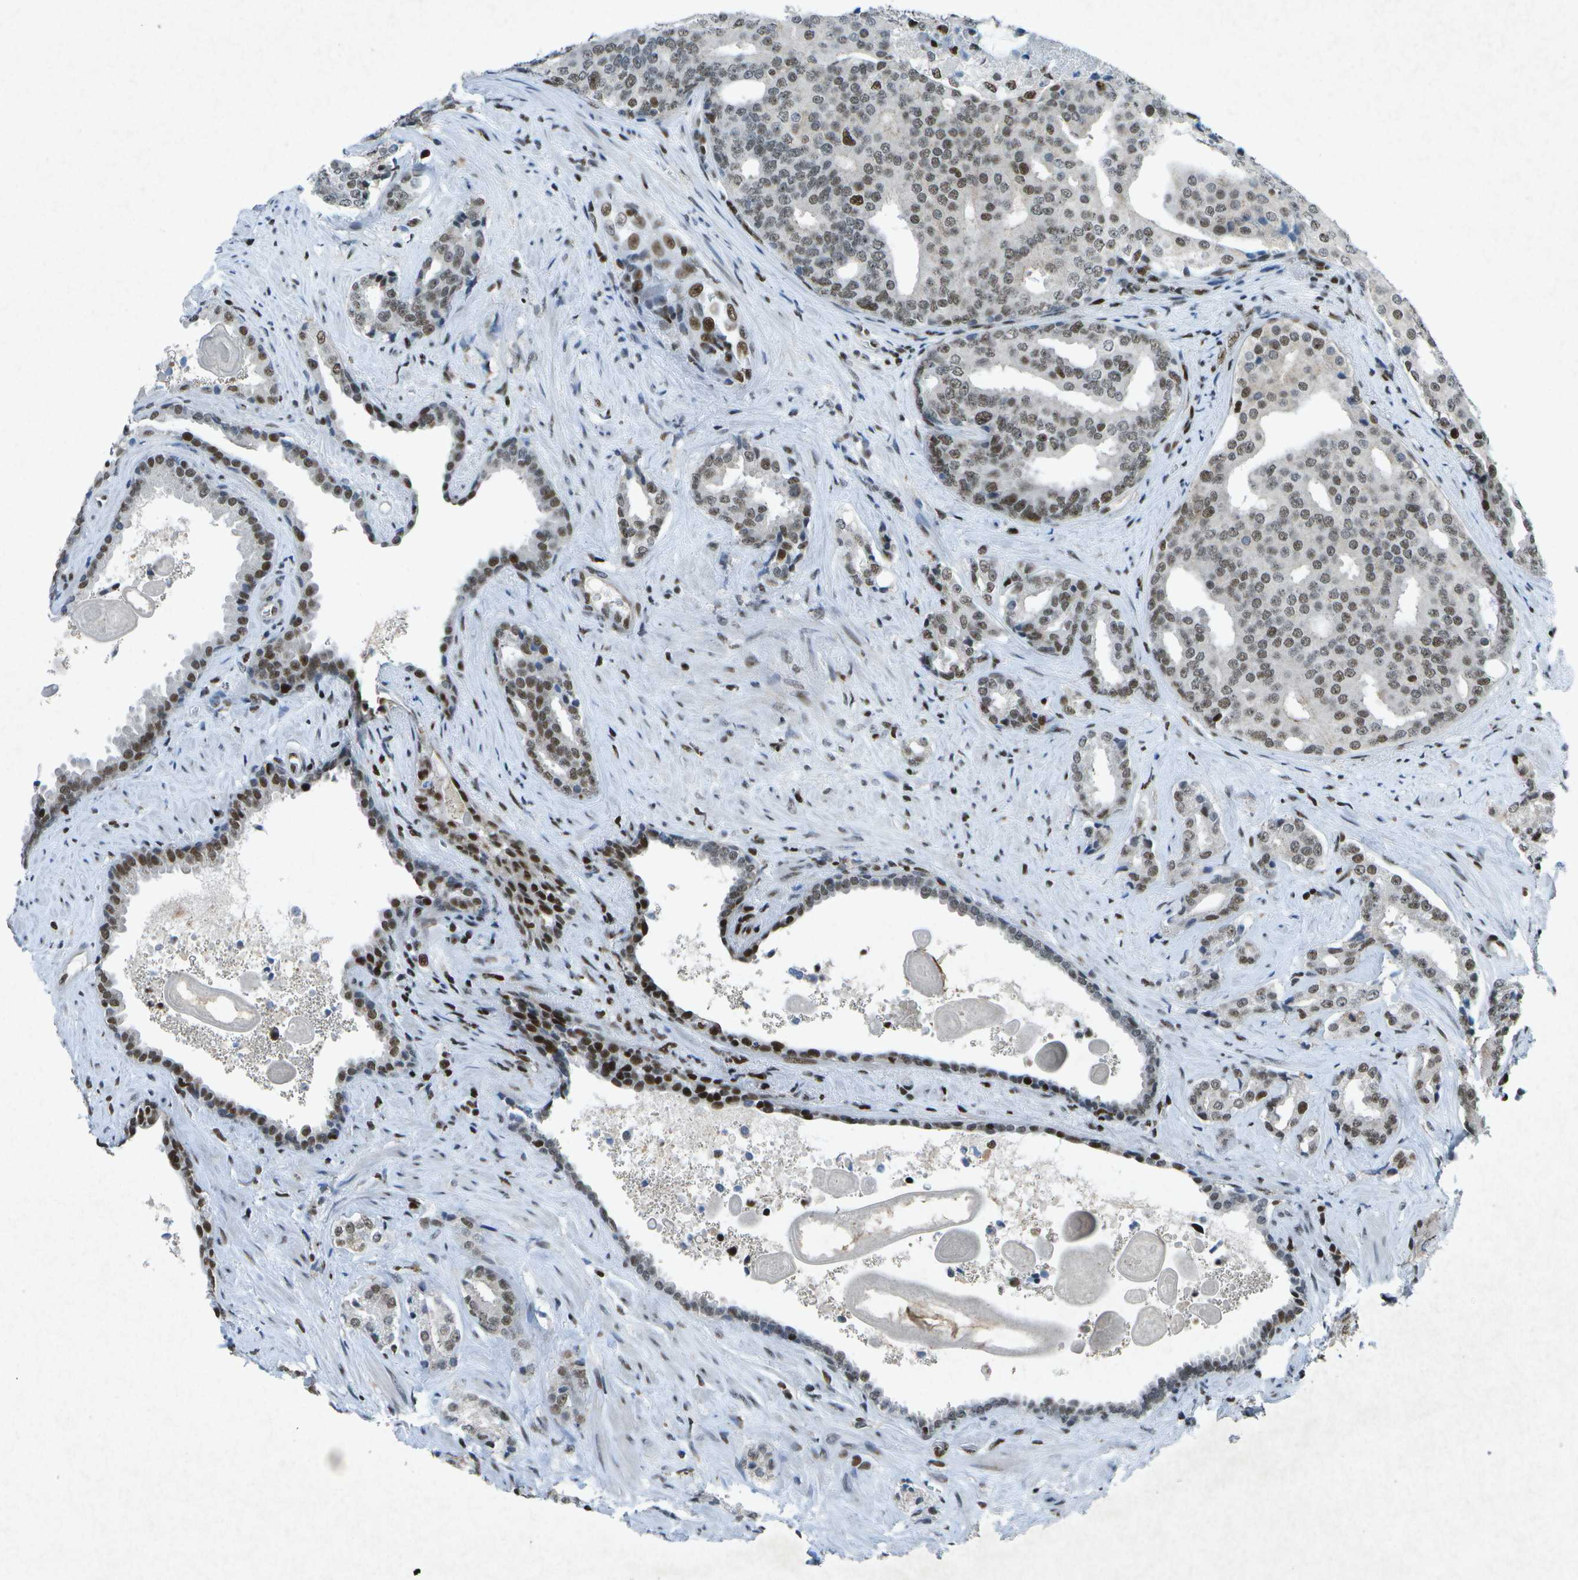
{"staining": {"intensity": "moderate", "quantity": "25%-75%", "location": "nuclear"}, "tissue": "prostate cancer", "cell_type": "Tumor cells", "image_type": "cancer", "snomed": [{"axis": "morphology", "description": "Adenocarcinoma, High grade"}, {"axis": "topography", "description": "Prostate"}], "caption": "Moderate nuclear expression is seen in approximately 25%-75% of tumor cells in prostate adenocarcinoma (high-grade).", "gene": "MTA2", "patient": {"sex": "male", "age": 71}}